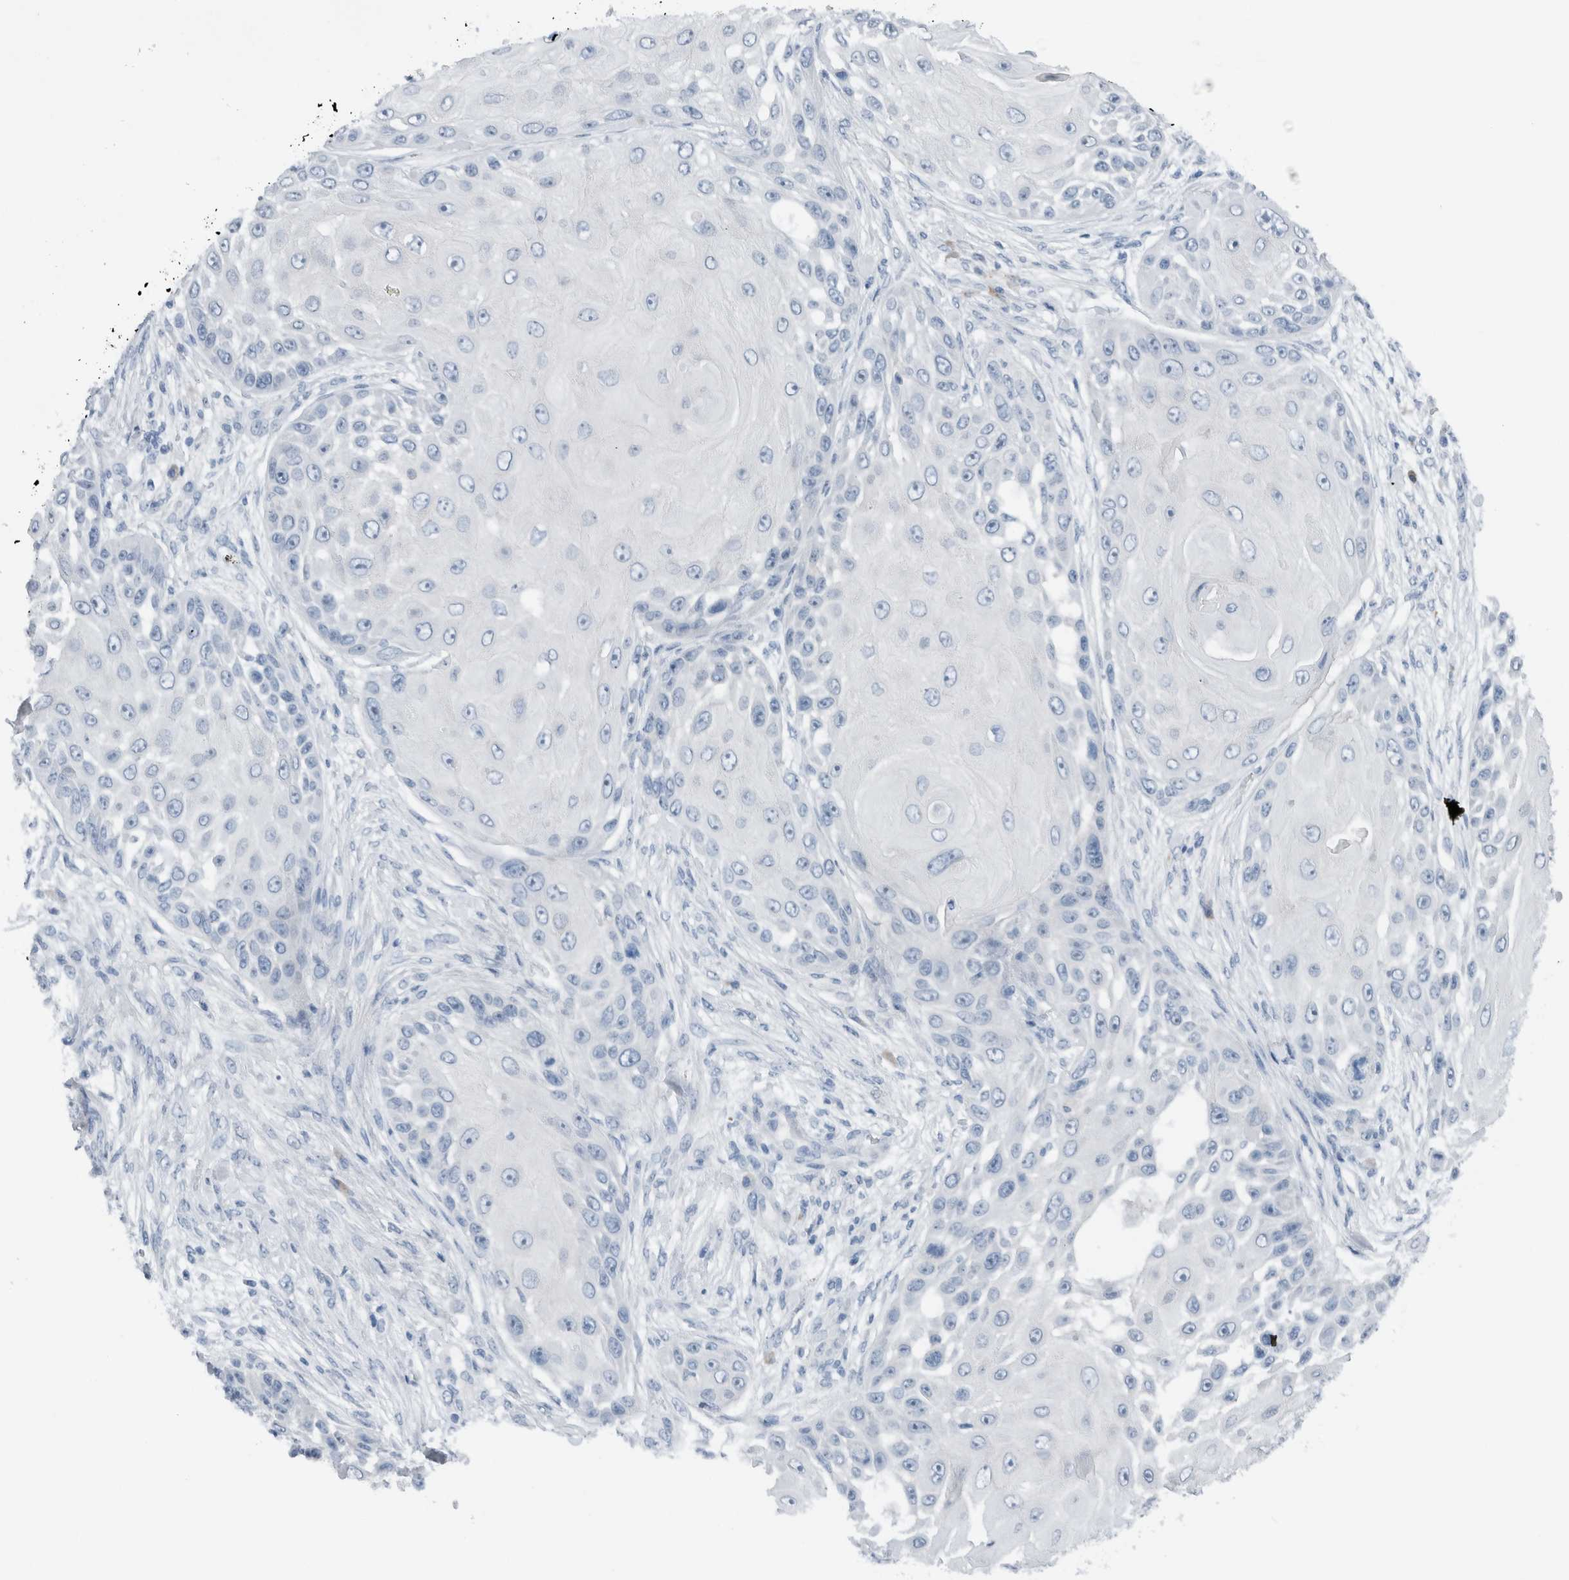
{"staining": {"intensity": "negative", "quantity": "none", "location": "none"}, "tissue": "skin cancer", "cell_type": "Tumor cells", "image_type": "cancer", "snomed": [{"axis": "morphology", "description": "Squamous cell carcinoma, NOS"}, {"axis": "topography", "description": "Skin"}], "caption": "The histopathology image reveals no significant staining in tumor cells of skin squamous cell carcinoma.", "gene": "DUOX1", "patient": {"sex": "female", "age": 44}}